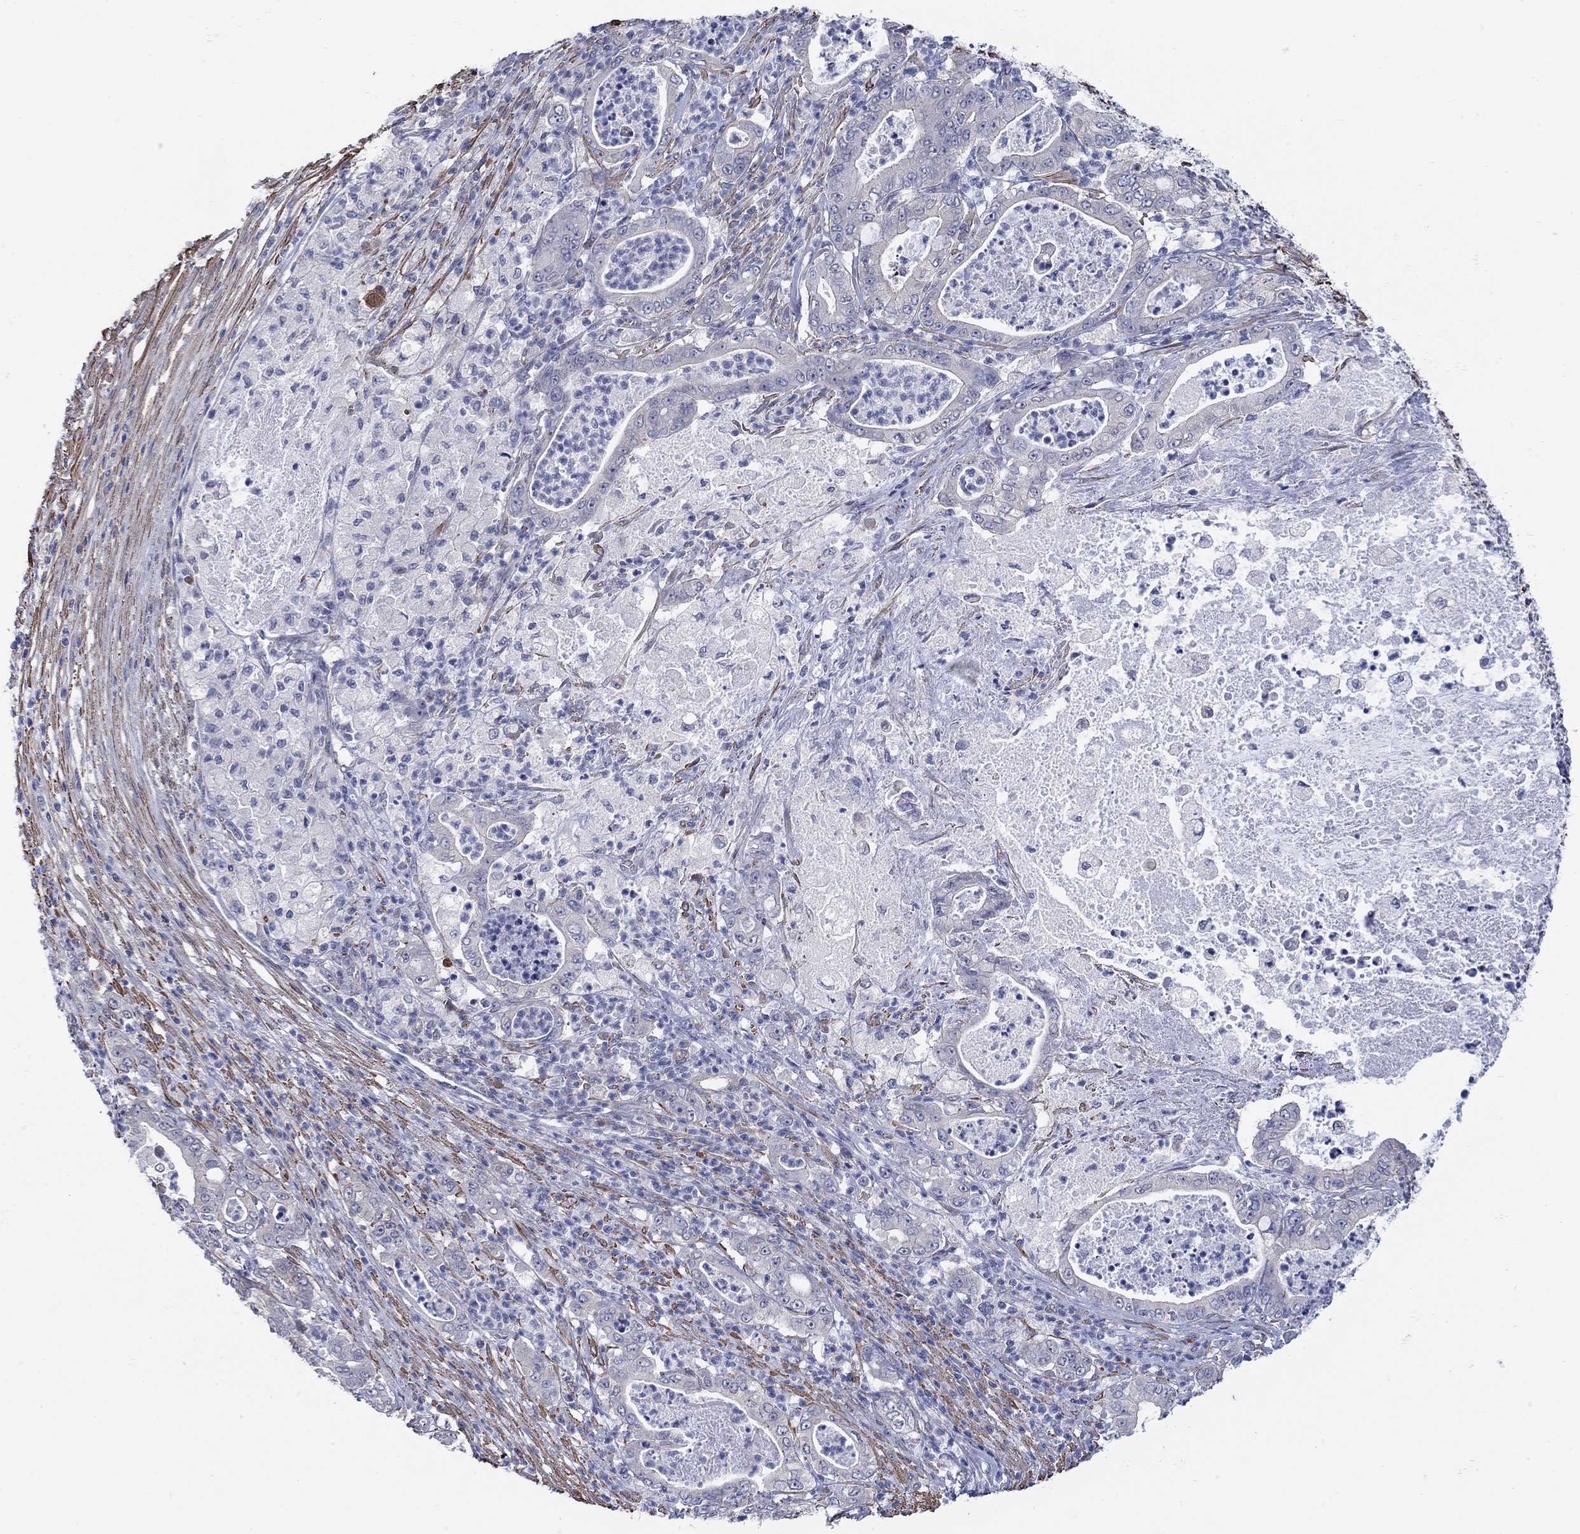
{"staining": {"intensity": "negative", "quantity": "none", "location": "none"}, "tissue": "pancreatic cancer", "cell_type": "Tumor cells", "image_type": "cancer", "snomed": [{"axis": "morphology", "description": "Adenocarcinoma, NOS"}, {"axis": "topography", "description": "Pancreas"}], "caption": "Immunohistochemistry micrograph of neoplastic tissue: human pancreatic cancer (adenocarcinoma) stained with DAB (3,3'-diaminobenzidine) displays no significant protein expression in tumor cells.", "gene": "SCN7A", "patient": {"sex": "male", "age": 71}}